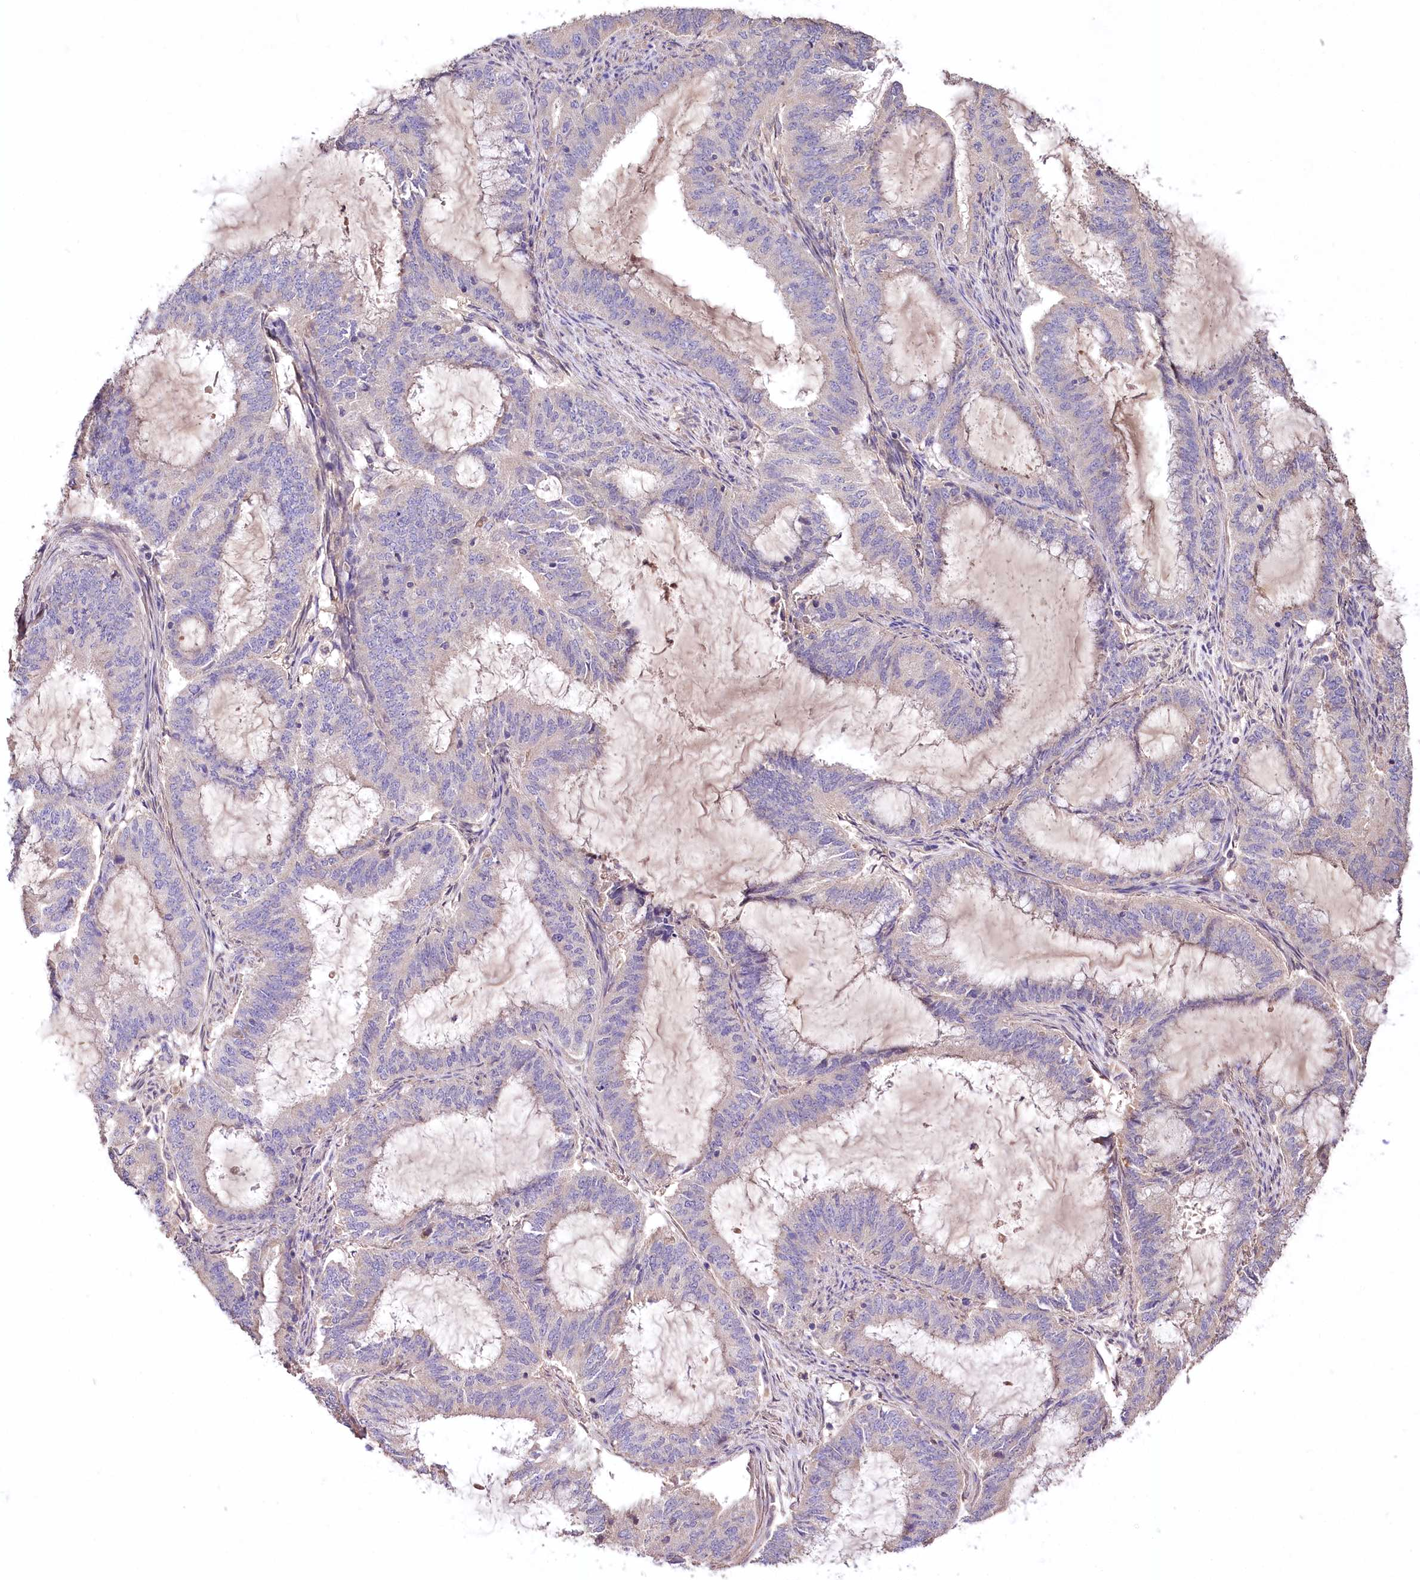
{"staining": {"intensity": "negative", "quantity": "none", "location": "none"}, "tissue": "endometrial cancer", "cell_type": "Tumor cells", "image_type": "cancer", "snomed": [{"axis": "morphology", "description": "Adenocarcinoma, NOS"}, {"axis": "topography", "description": "Endometrium"}], "caption": "Endometrial adenocarcinoma stained for a protein using immunohistochemistry reveals no expression tumor cells.", "gene": "PCYOX1L", "patient": {"sex": "female", "age": 51}}